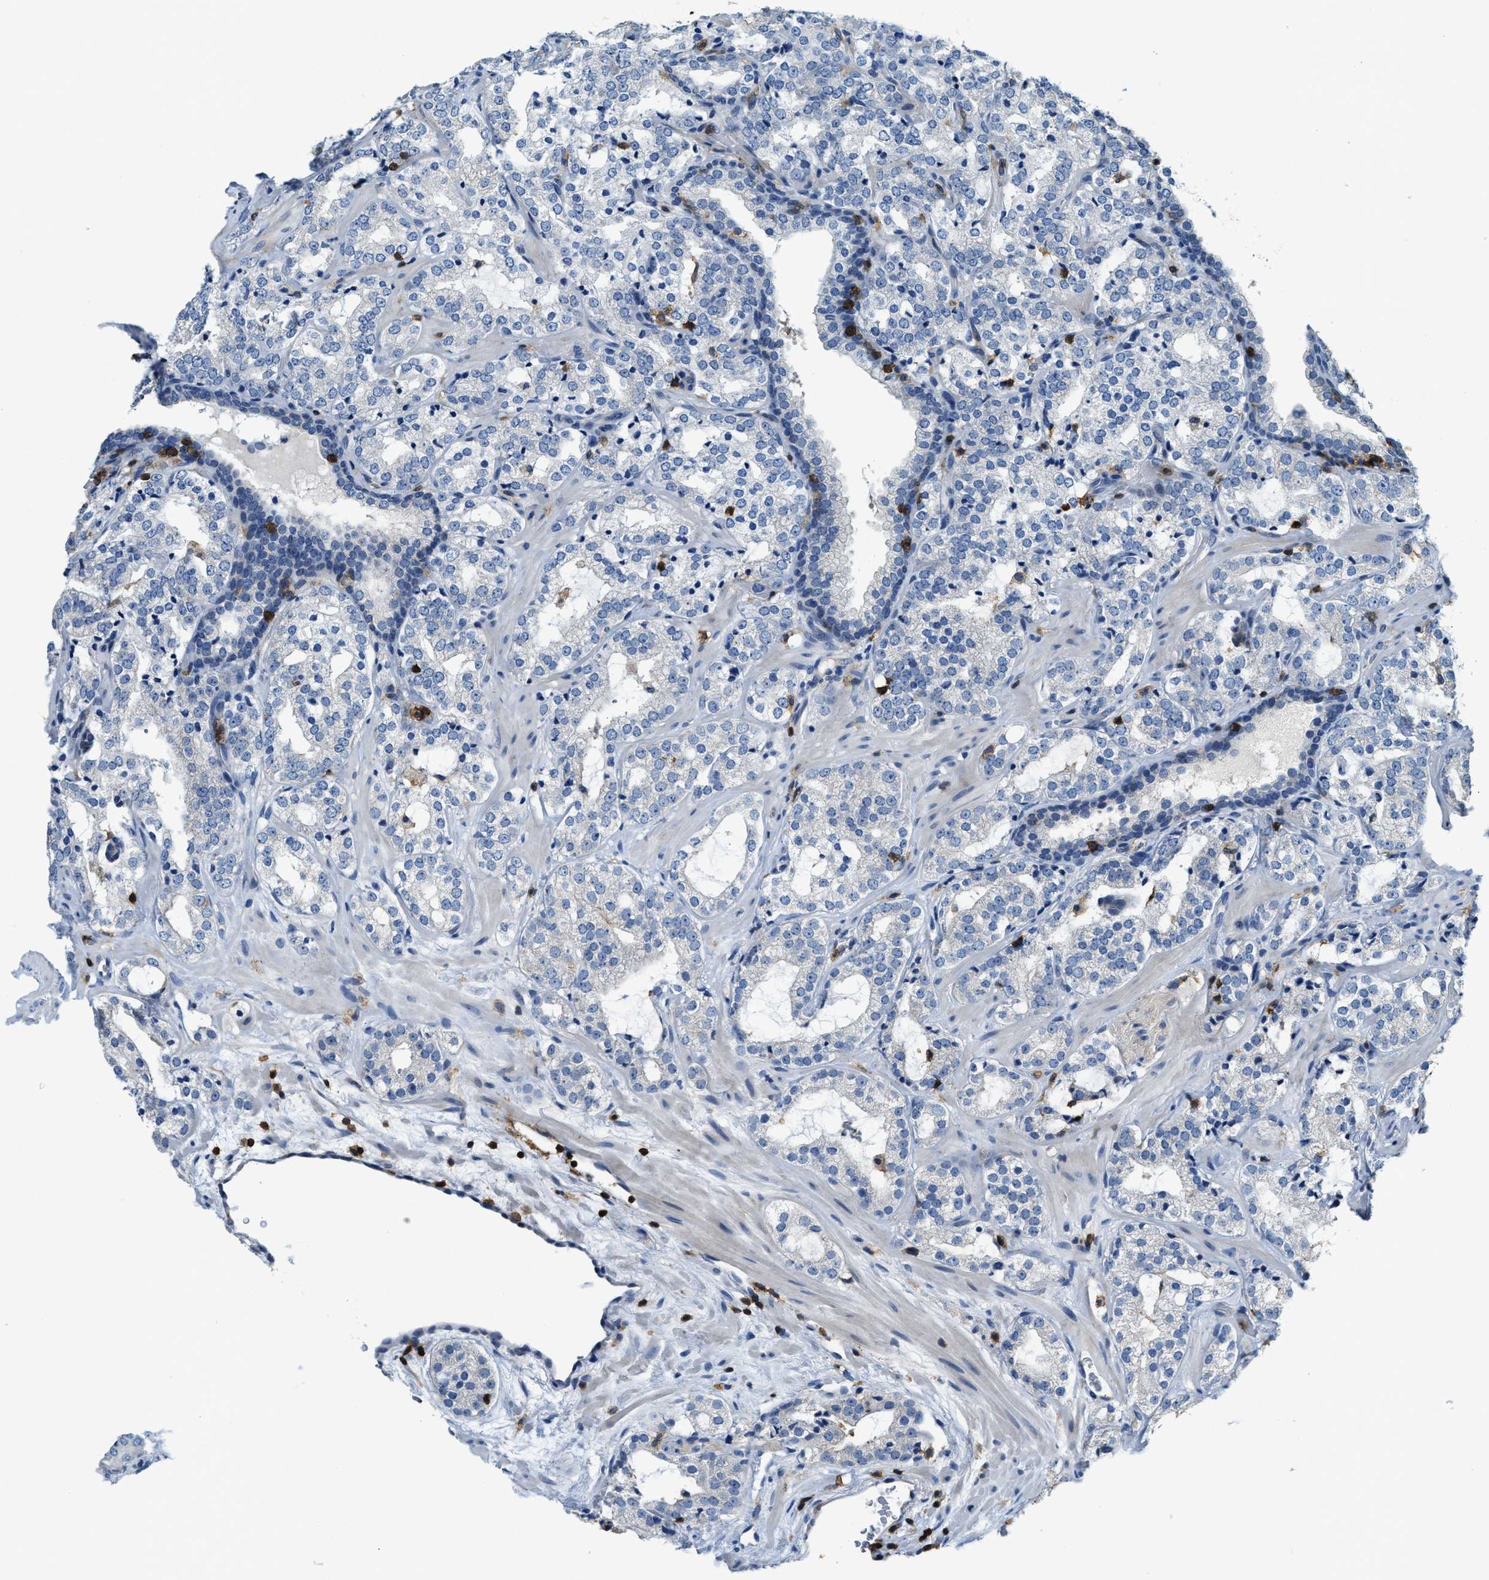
{"staining": {"intensity": "negative", "quantity": "none", "location": "none"}, "tissue": "prostate cancer", "cell_type": "Tumor cells", "image_type": "cancer", "snomed": [{"axis": "morphology", "description": "Adenocarcinoma, High grade"}, {"axis": "topography", "description": "Prostate"}], "caption": "Tumor cells are negative for brown protein staining in high-grade adenocarcinoma (prostate).", "gene": "MYO1G", "patient": {"sex": "male", "age": 64}}